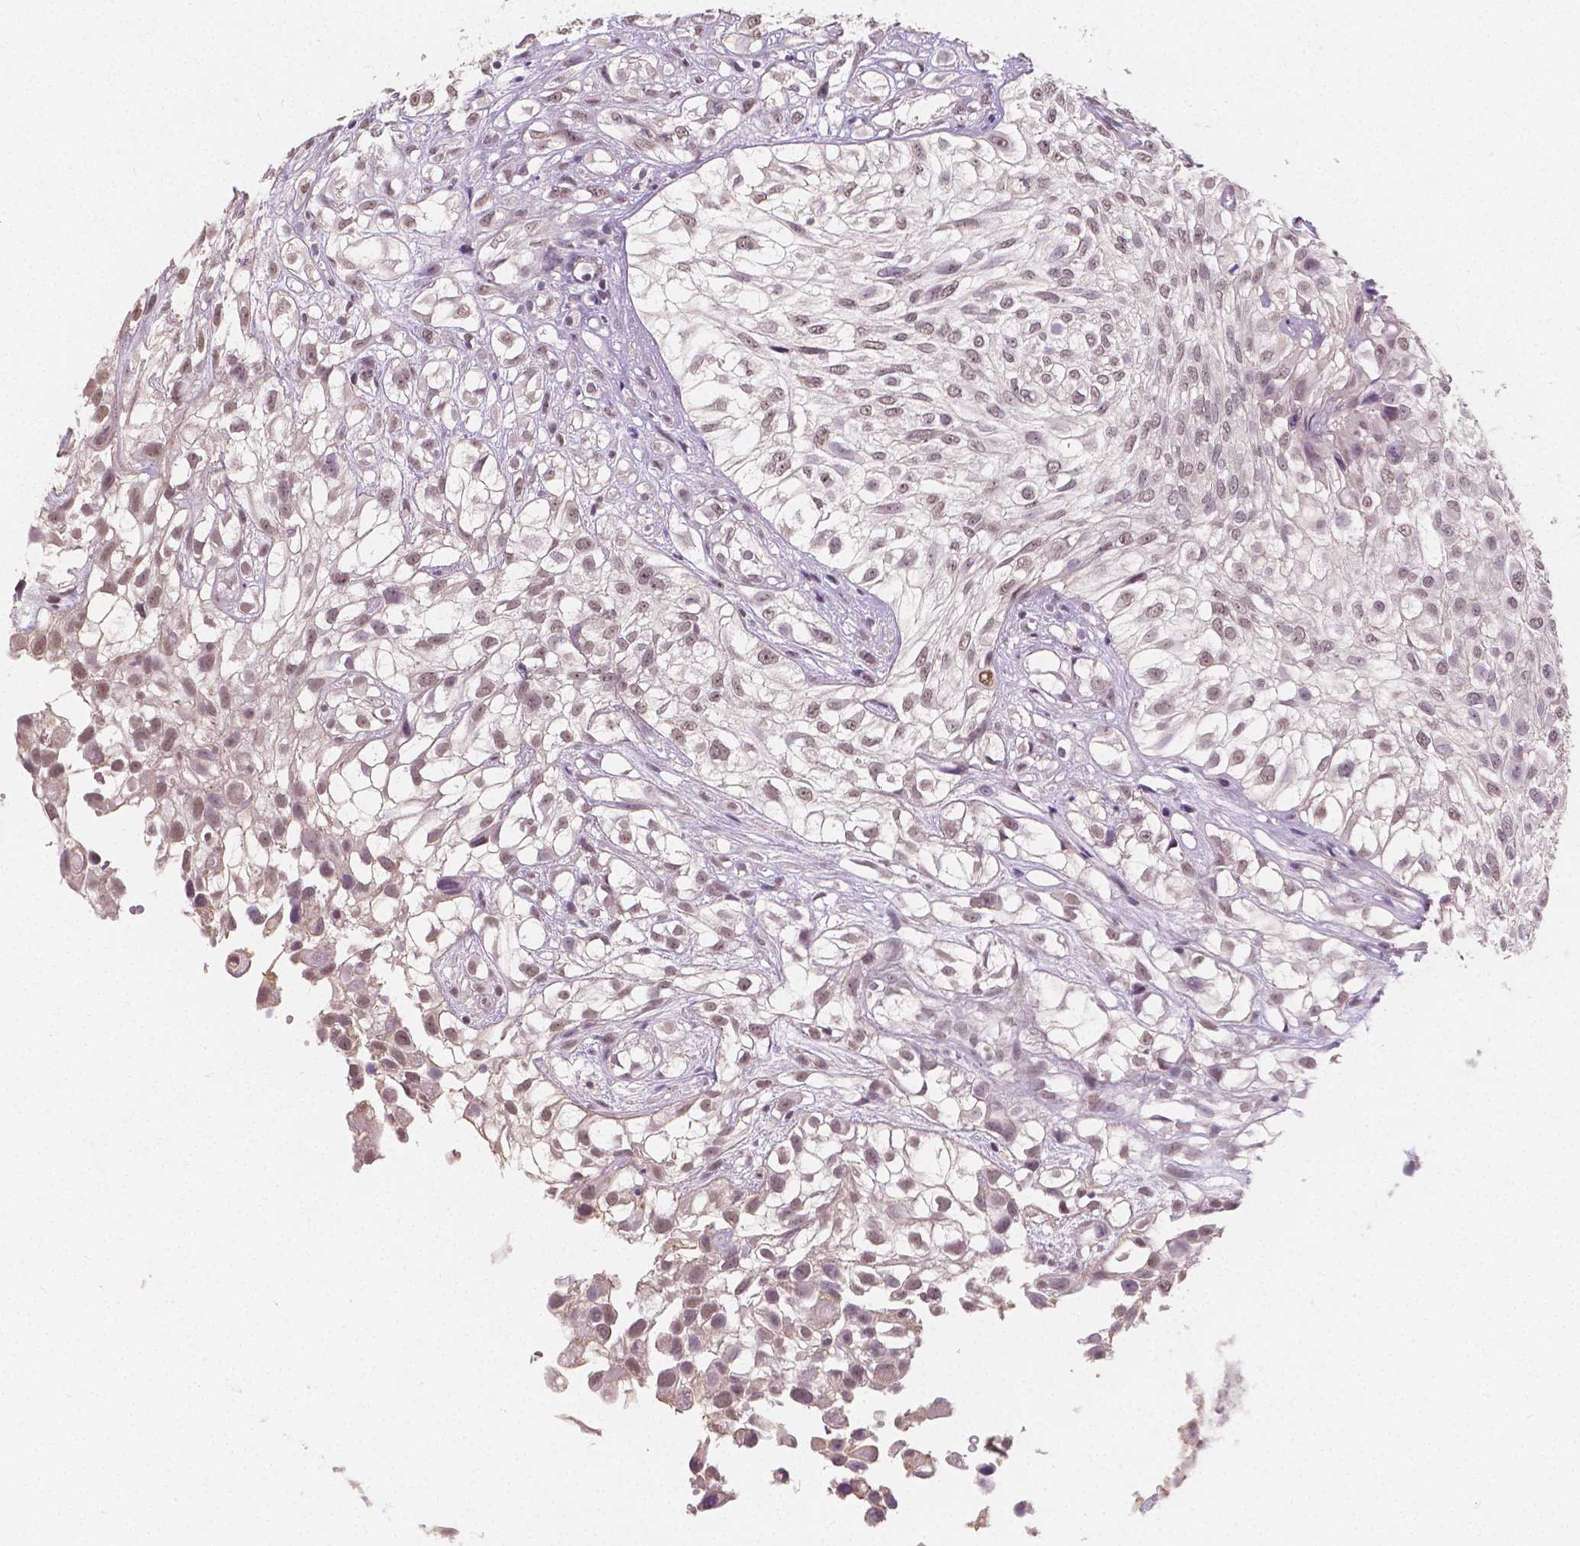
{"staining": {"intensity": "weak", "quantity": ">75%", "location": "nuclear"}, "tissue": "urothelial cancer", "cell_type": "Tumor cells", "image_type": "cancer", "snomed": [{"axis": "morphology", "description": "Urothelial carcinoma, High grade"}, {"axis": "topography", "description": "Urinary bladder"}], "caption": "Immunohistochemical staining of human high-grade urothelial carcinoma demonstrates low levels of weak nuclear protein positivity in about >75% of tumor cells. Using DAB (brown) and hematoxylin (blue) stains, captured at high magnification using brightfield microscopy.", "gene": "NOLC1", "patient": {"sex": "male", "age": 56}}